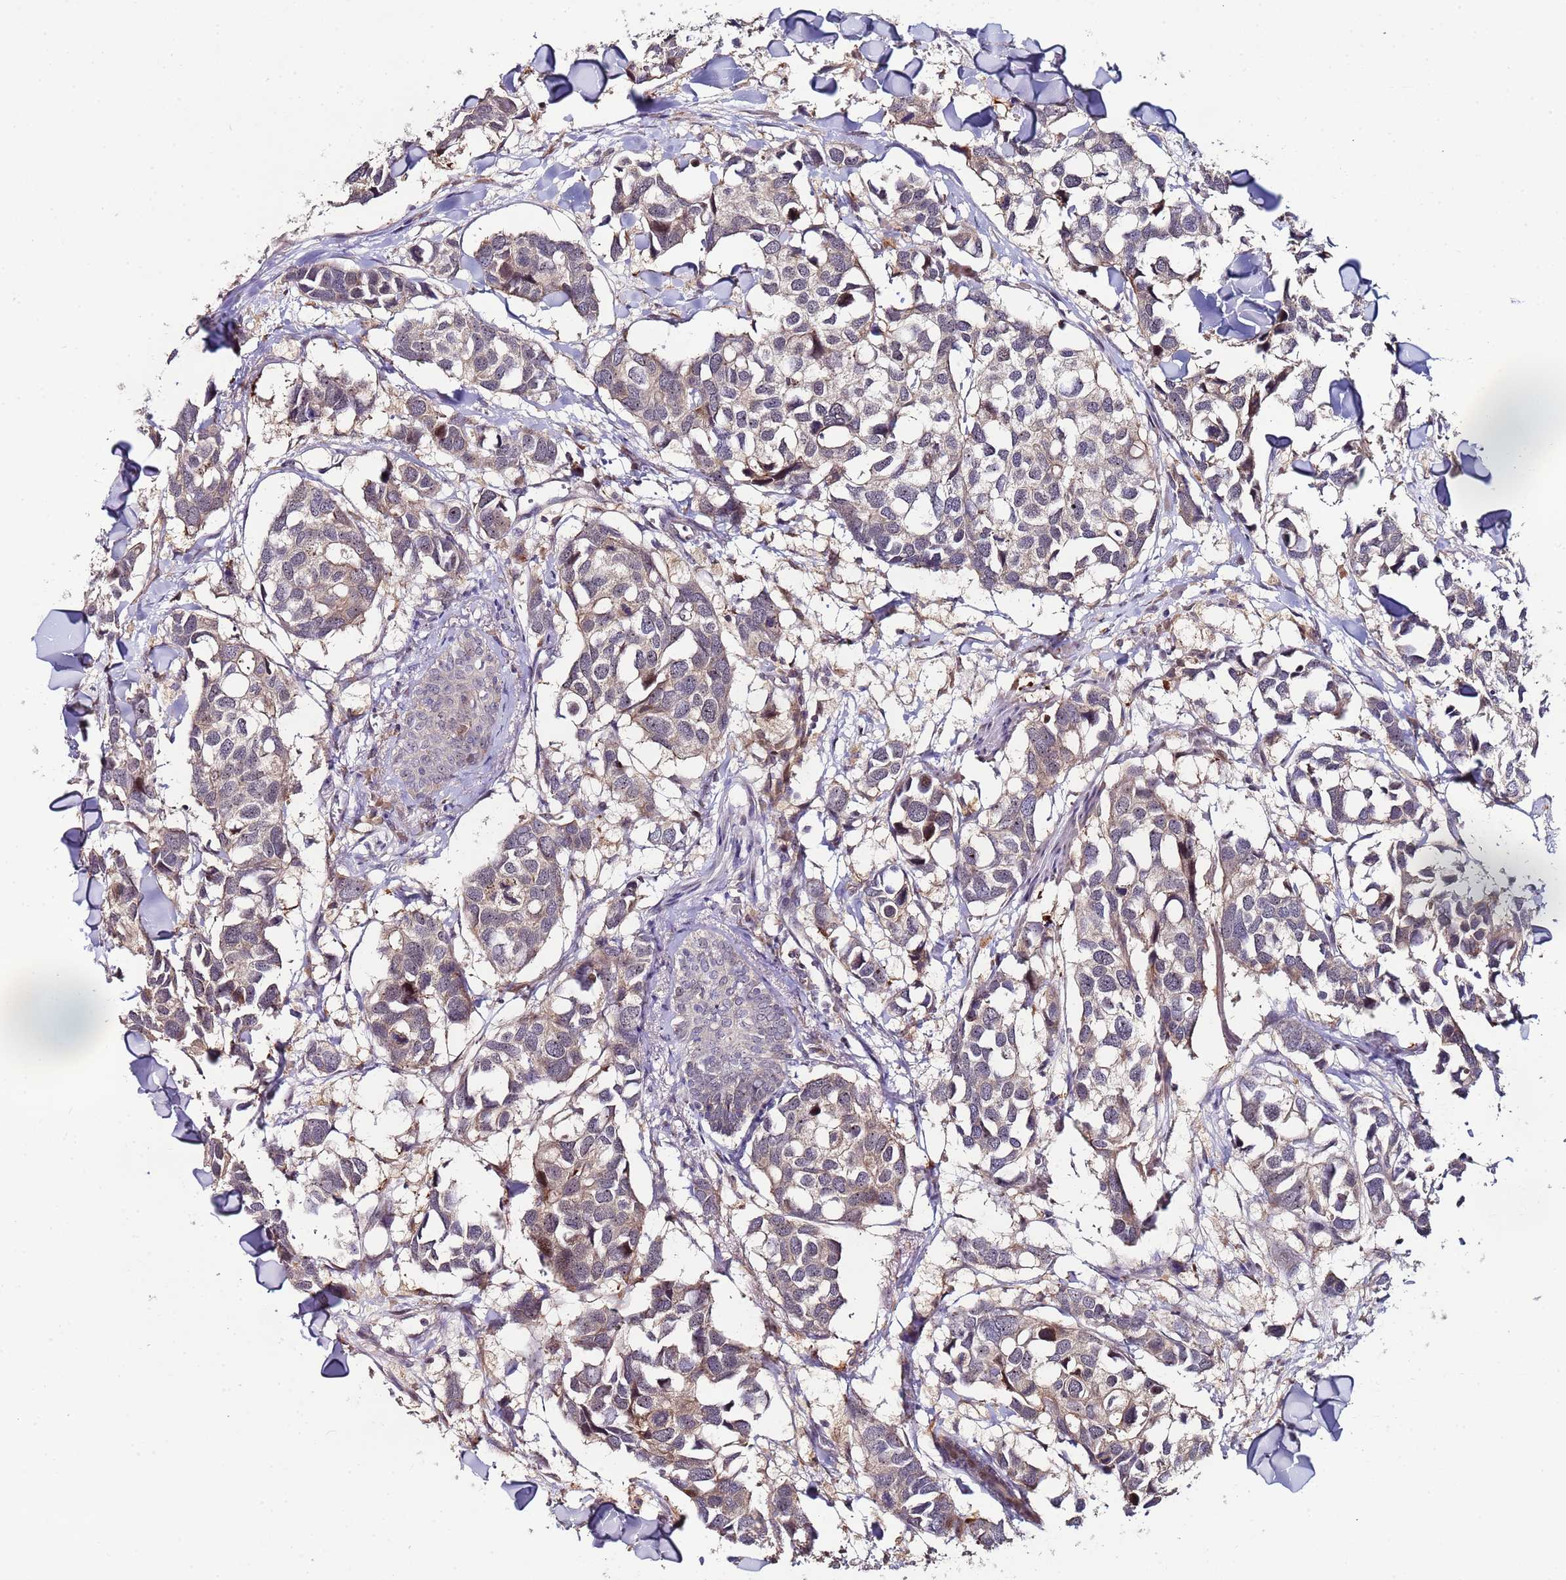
{"staining": {"intensity": "weak", "quantity": "<25%", "location": "cytoplasmic/membranous,nuclear"}, "tissue": "breast cancer", "cell_type": "Tumor cells", "image_type": "cancer", "snomed": [{"axis": "morphology", "description": "Duct carcinoma"}, {"axis": "topography", "description": "Breast"}], "caption": "High power microscopy micrograph of an immunohistochemistry micrograph of breast cancer (intraductal carcinoma), revealing no significant expression in tumor cells.", "gene": "KRI1", "patient": {"sex": "female", "age": 83}}